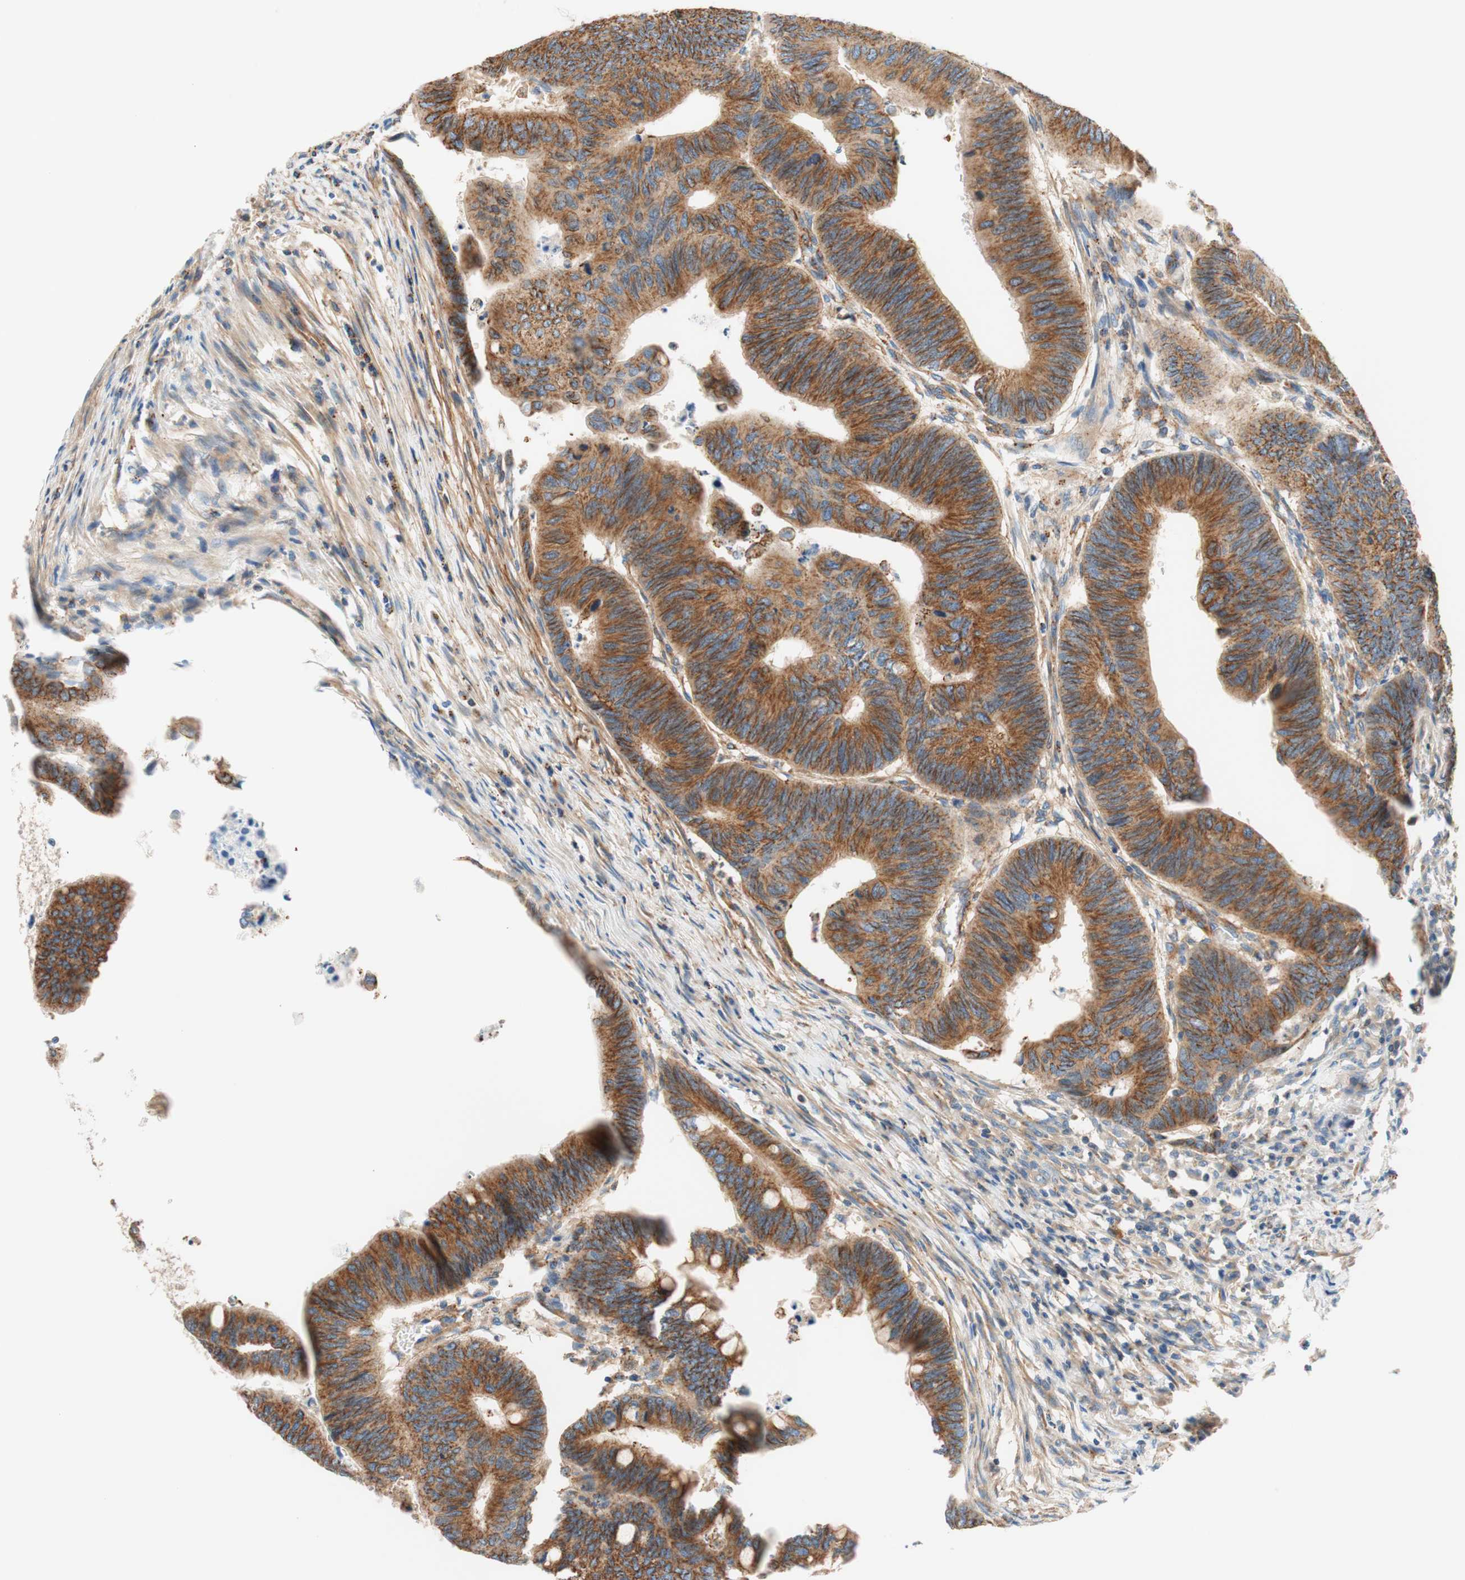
{"staining": {"intensity": "moderate", "quantity": ">75%", "location": "cytoplasmic/membranous"}, "tissue": "colorectal cancer", "cell_type": "Tumor cells", "image_type": "cancer", "snomed": [{"axis": "morphology", "description": "Normal tissue, NOS"}, {"axis": "morphology", "description": "Adenocarcinoma, NOS"}, {"axis": "topography", "description": "Rectum"}, {"axis": "topography", "description": "Peripheral nerve tissue"}], "caption": "The photomicrograph demonstrates immunohistochemical staining of colorectal cancer. There is moderate cytoplasmic/membranous positivity is appreciated in approximately >75% of tumor cells.", "gene": "VPS26A", "patient": {"sex": "male", "age": 92}}